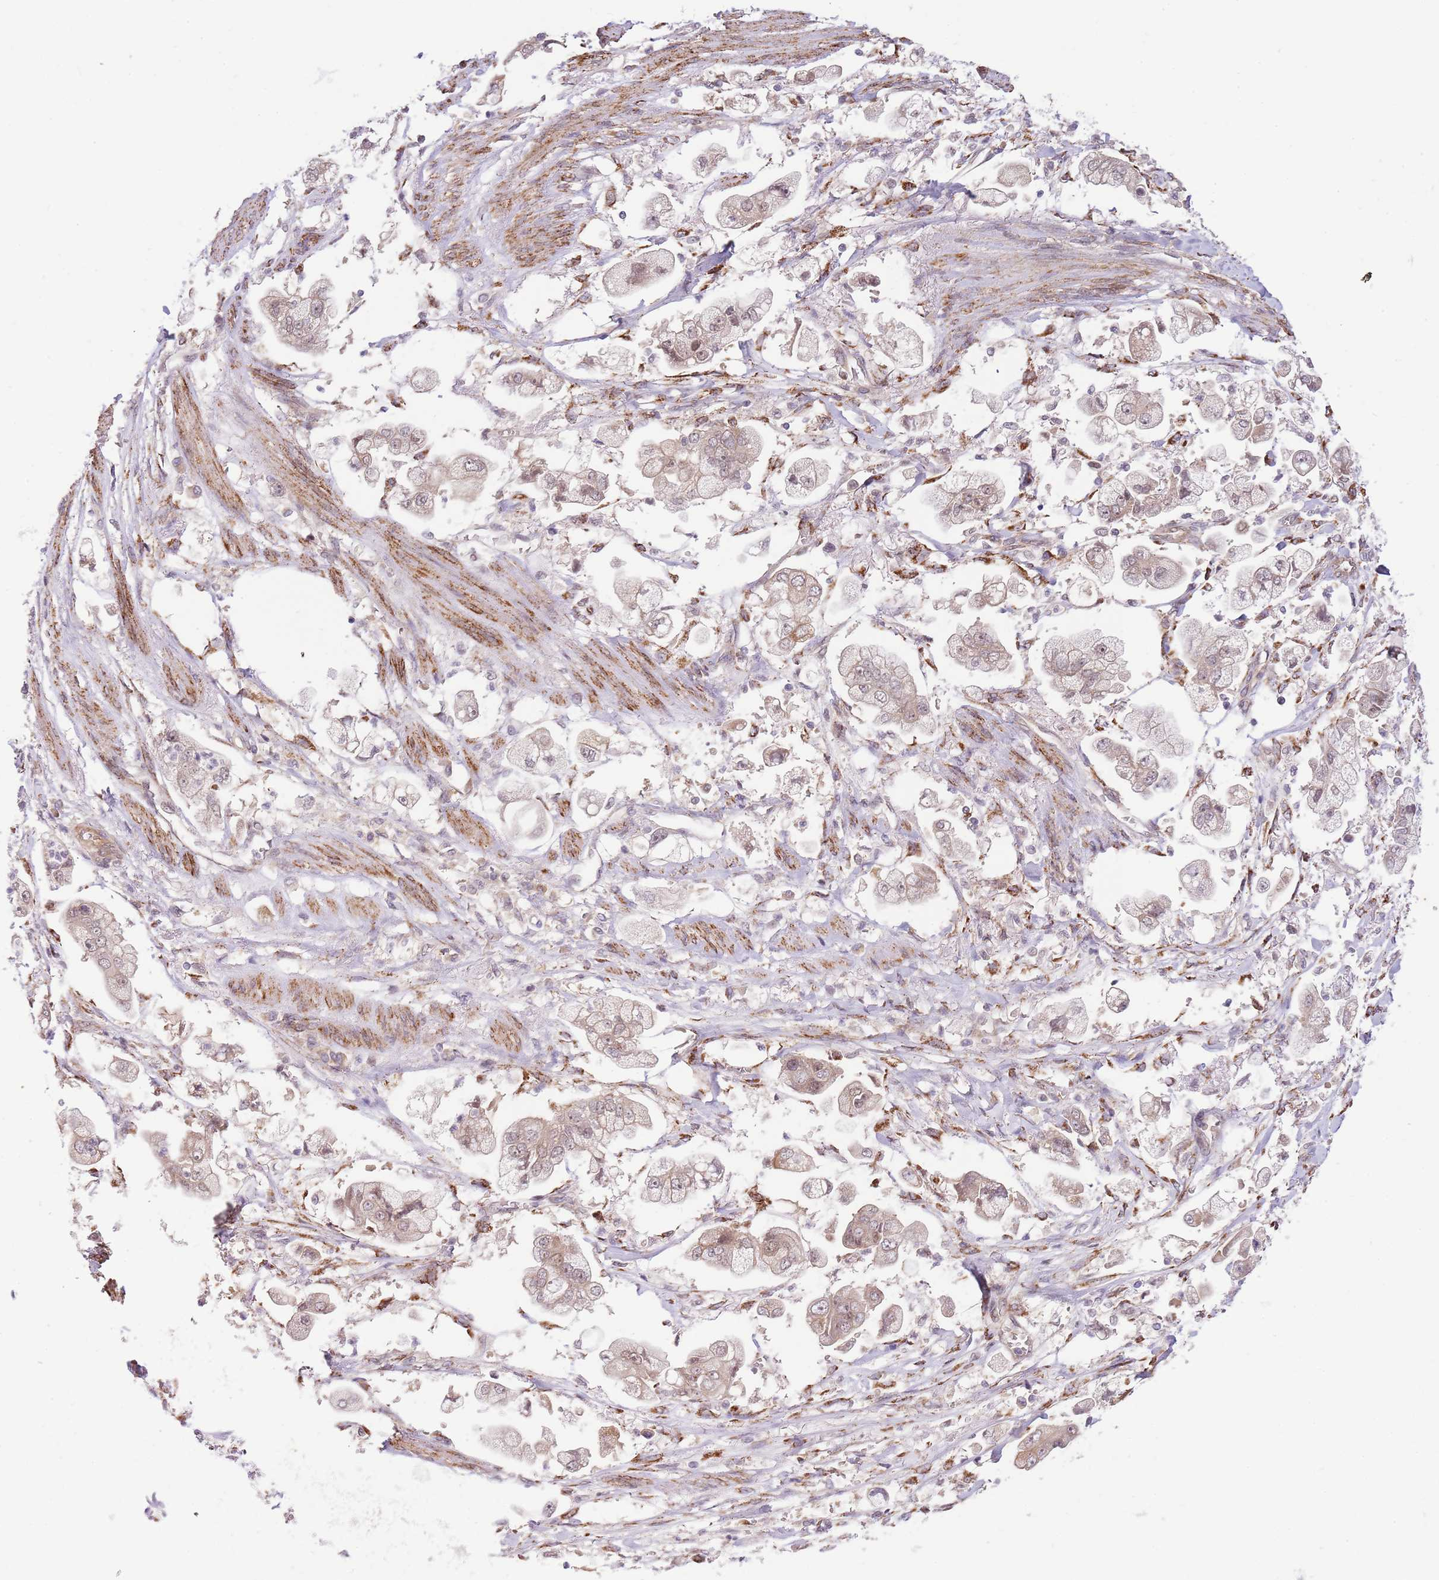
{"staining": {"intensity": "weak", "quantity": "<25%", "location": "cytoplasmic/membranous"}, "tissue": "stomach cancer", "cell_type": "Tumor cells", "image_type": "cancer", "snomed": [{"axis": "morphology", "description": "Adenocarcinoma, NOS"}, {"axis": "topography", "description": "Stomach"}], "caption": "The micrograph exhibits no significant expression in tumor cells of stomach cancer (adenocarcinoma).", "gene": "CHD1", "patient": {"sex": "male", "age": 62}}